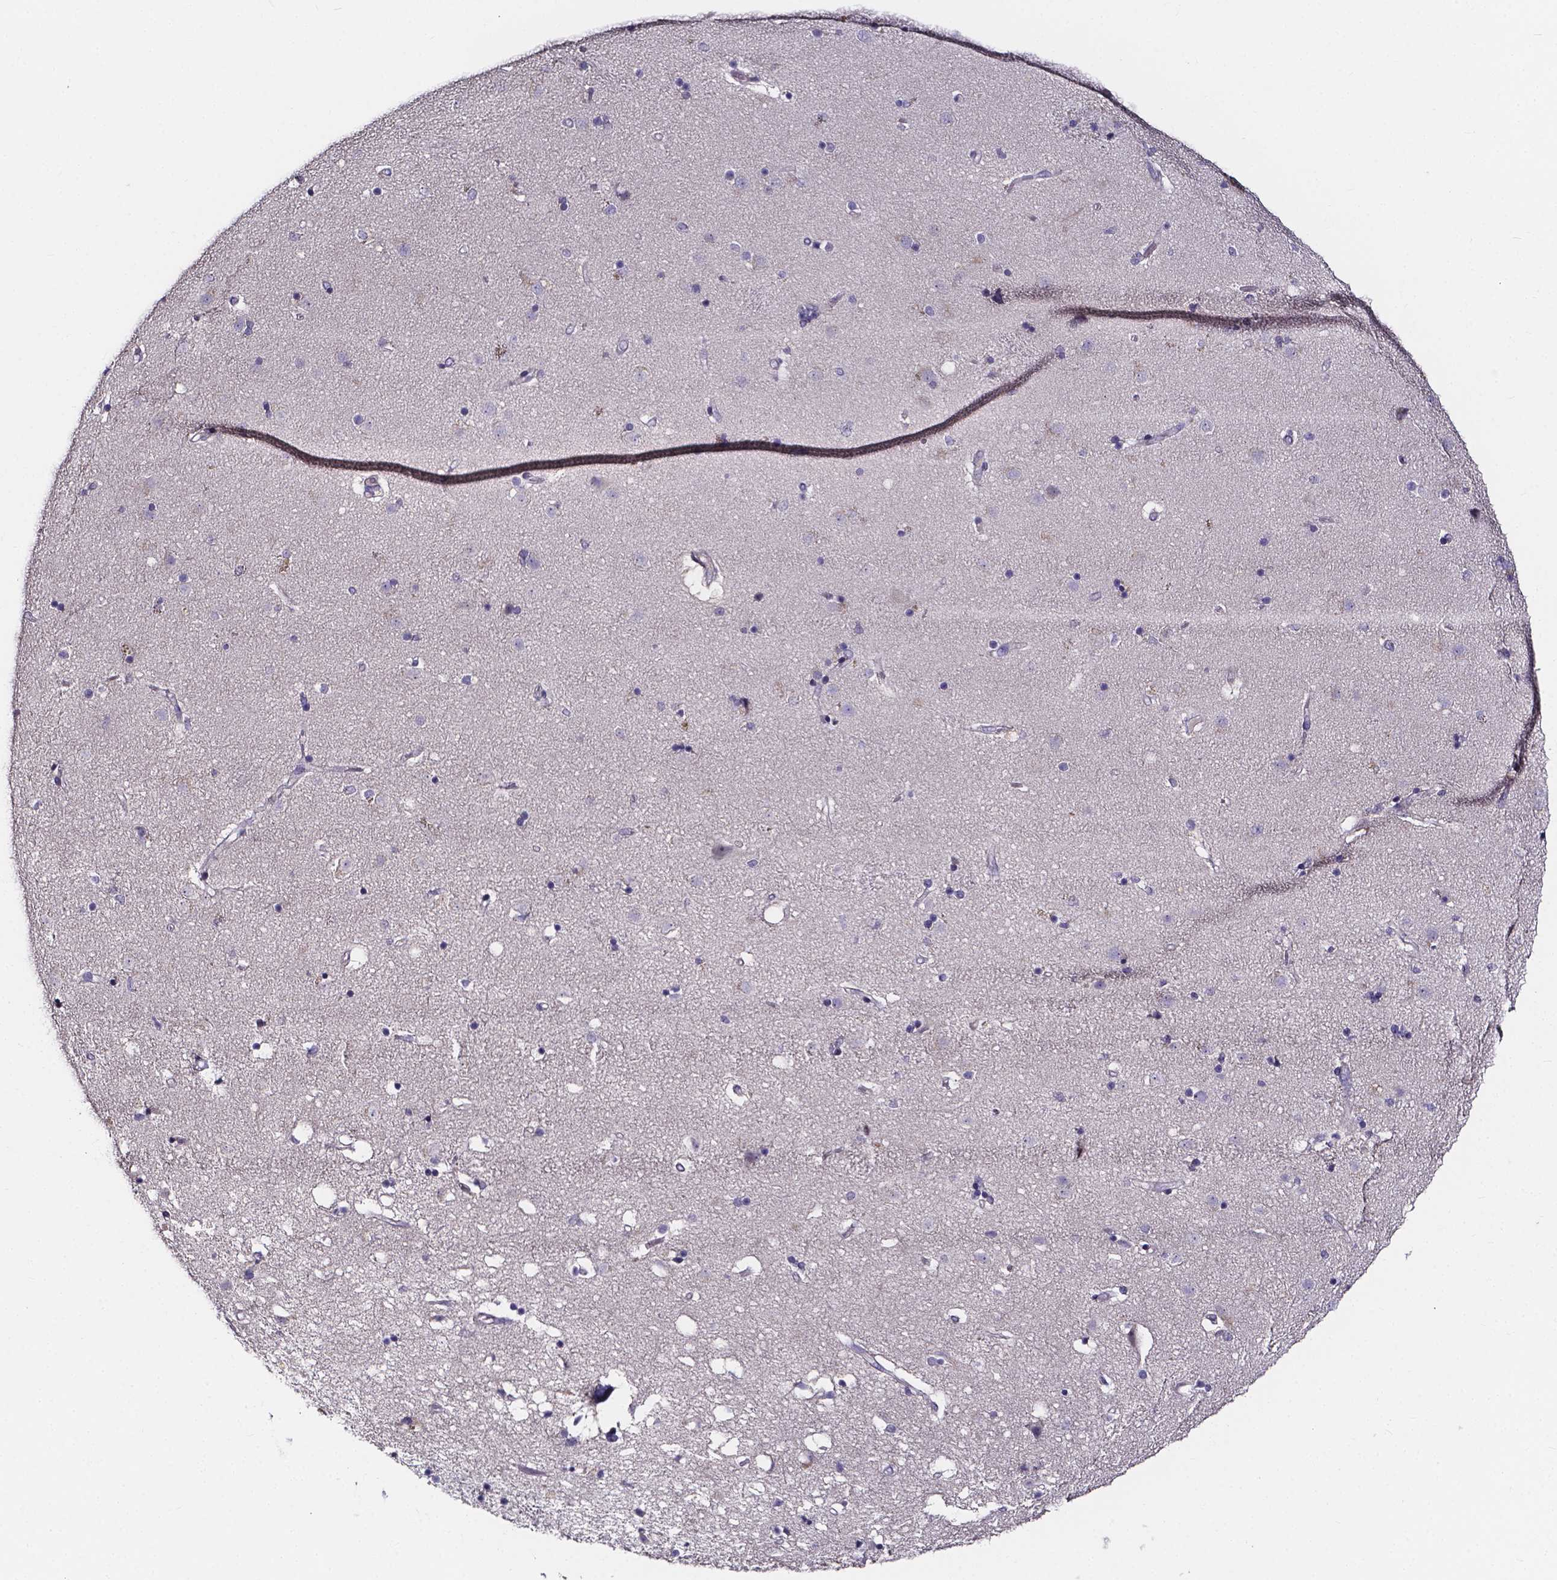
{"staining": {"intensity": "negative", "quantity": "none", "location": "none"}, "tissue": "caudate", "cell_type": "Glial cells", "image_type": "normal", "snomed": [{"axis": "morphology", "description": "Normal tissue, NOS"}, {"axis": "topography", "description": "Lateral ventricle wall"}], "caption": "Immunohistochemistry (IHC) image of benign human caudate stained for a protein (brown), which demonstrates no positivity in glial cells.", "gene": "SPOCD1", "patient": {"sex": "female", "age": 71}}